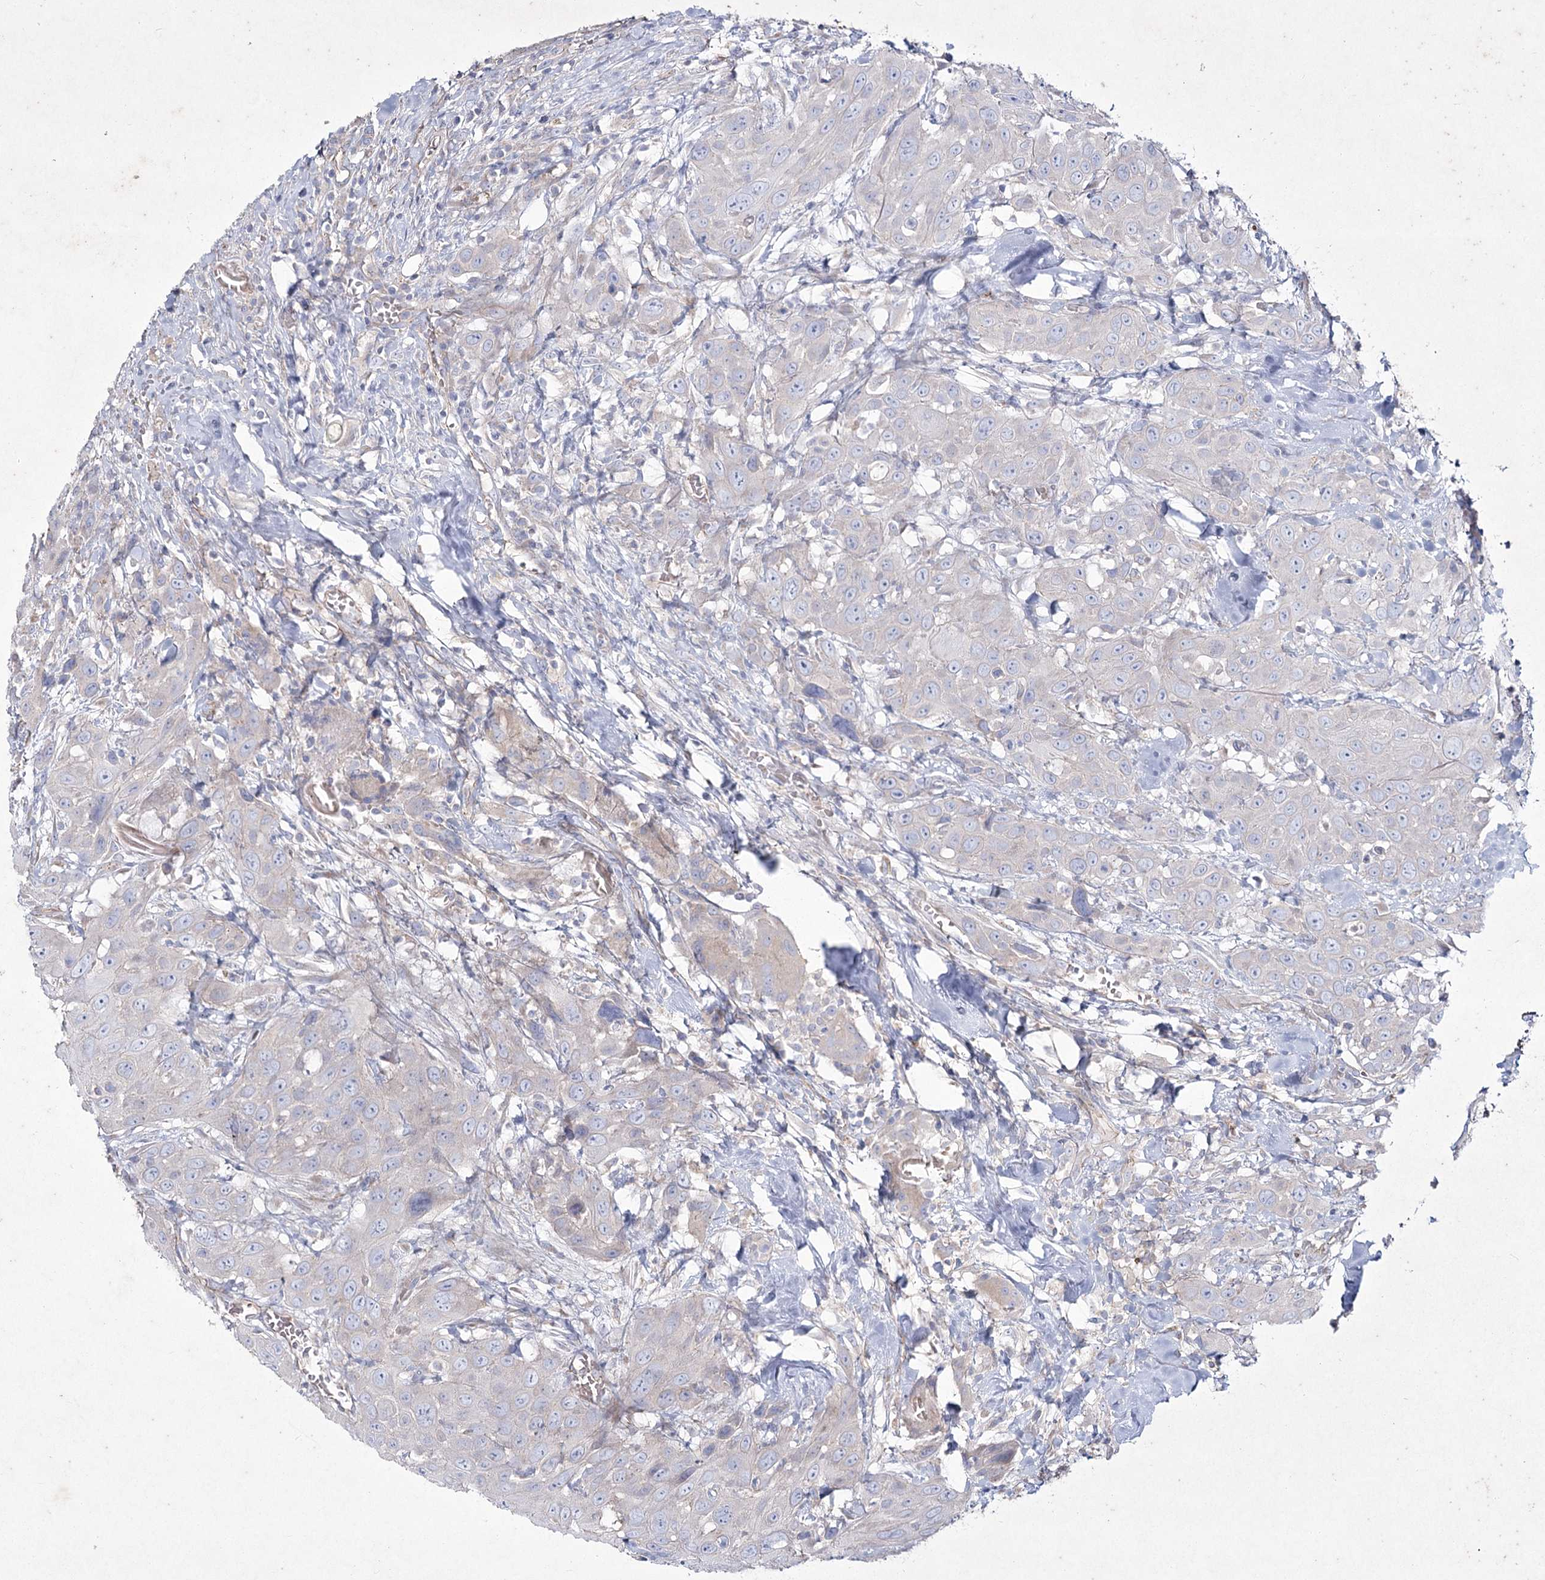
{"staining": {"intensity": "negative", "quantity": "none", "location": "none"}, "tissue": "head and neck cancer", "cell_type": "Tumor cells", "image_type": "cancer", "snomed": [{"axis": "morphology", "description": "Squamous cell carcinoma, NOS"}, {"axis": "topography", "description": "Head-Neck"}], "caption": "Micrograph shows no protein expression in tumor cells of head and neck cancer (squamous cell carcinoma) tissue.", "gene": "LDLRAD3", "patient": {"sex": "male", "age": 81}}